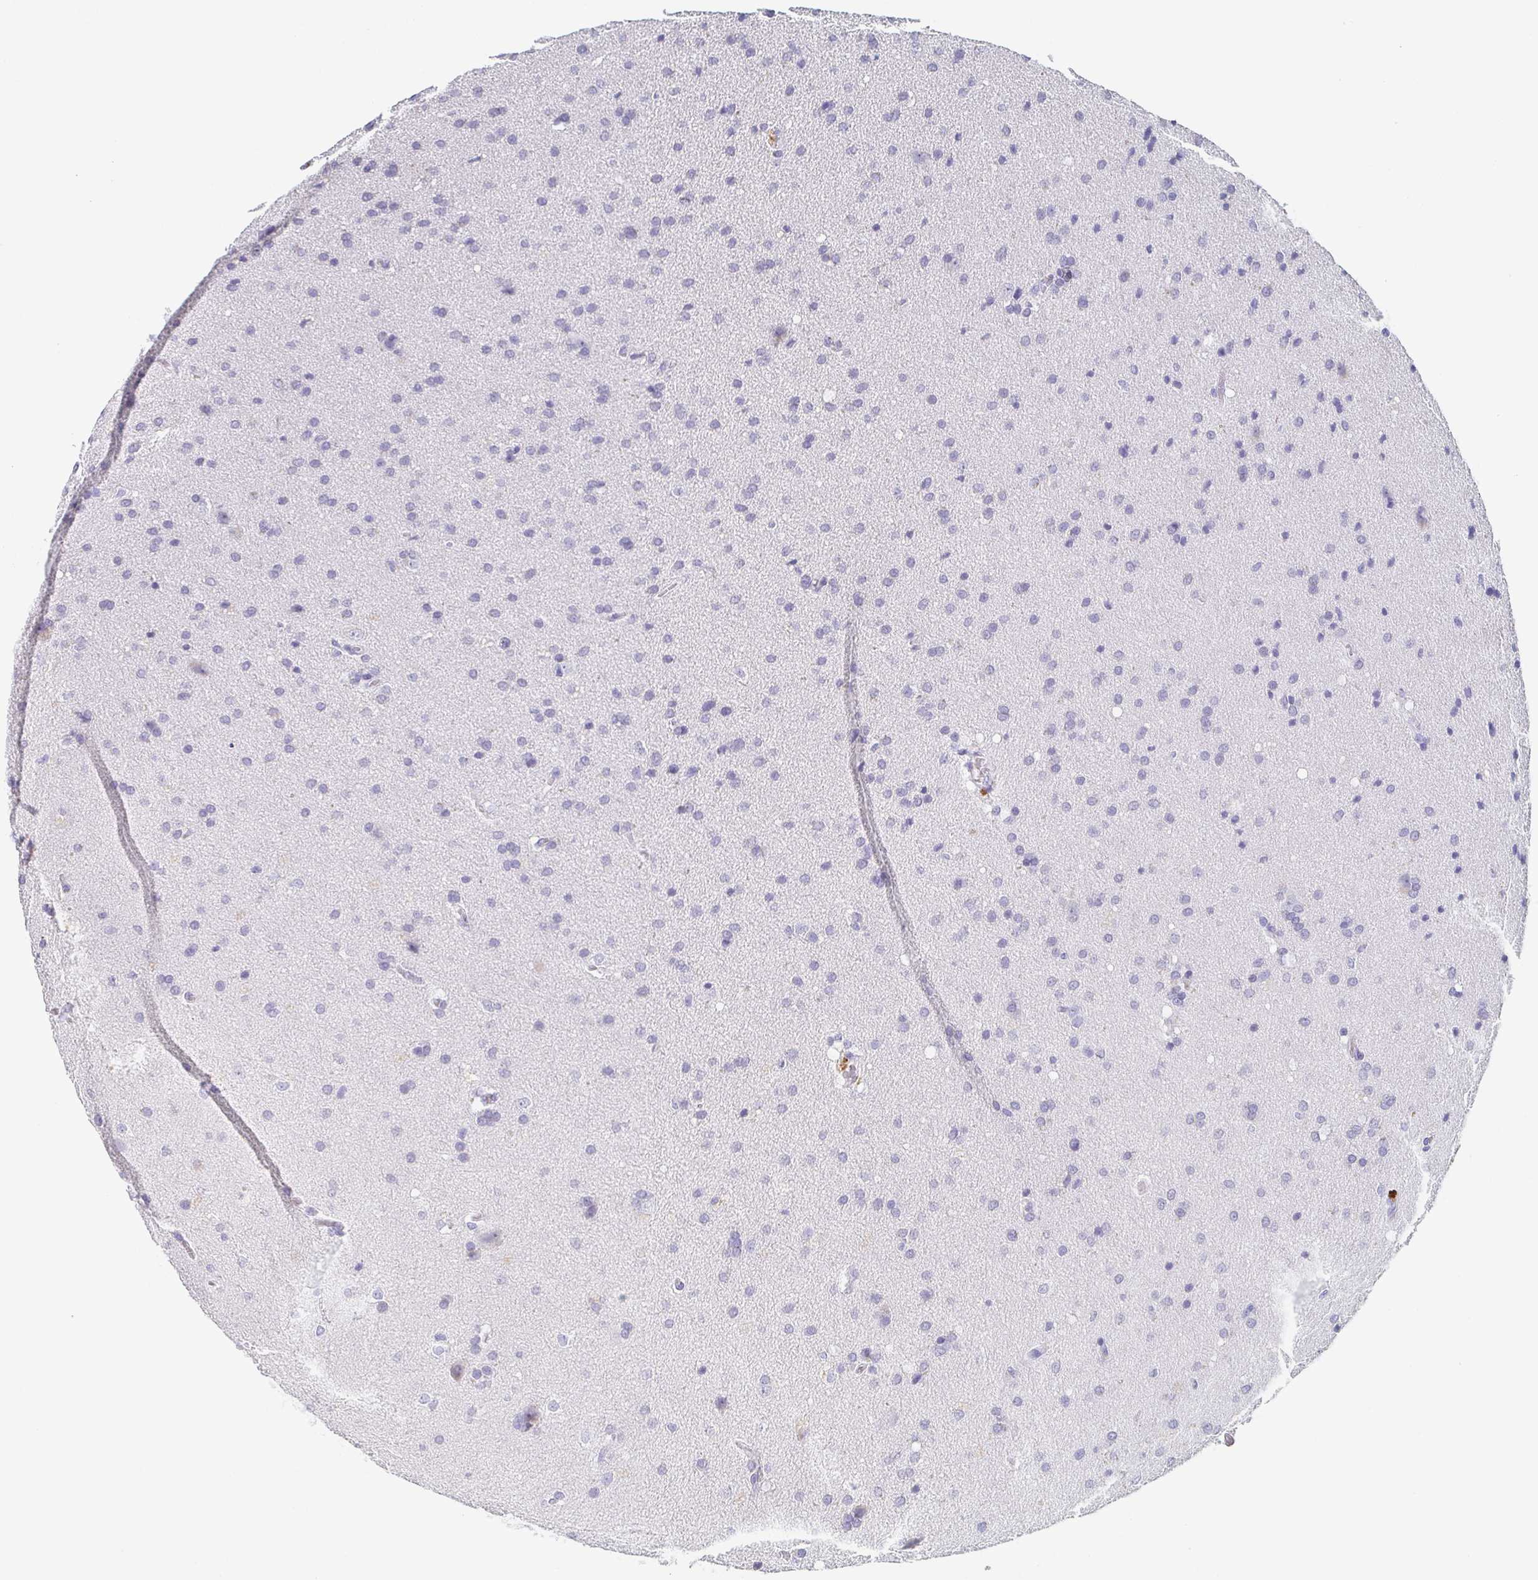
{"staining": {"intensity": "negative", "quantity": "none", "location": "none"}, "tissue": "glioma", "cell_type": "Tumor cells", "image_type": "cancer", "snomed": [{"axis": "morphology", "description": "Glioma, malignant, Low grade"}, {"axis": "topography", "description": "Brain"}], "caption": "Tumor cells show no significant expression in malignant glioma (low-grade). (Brightfield microscopy of DAB (3,3'-diaminobenzidine) IHC at high magnification).", "gene": "ITLN1", "patient": {"sex": "female", "age": 54}}